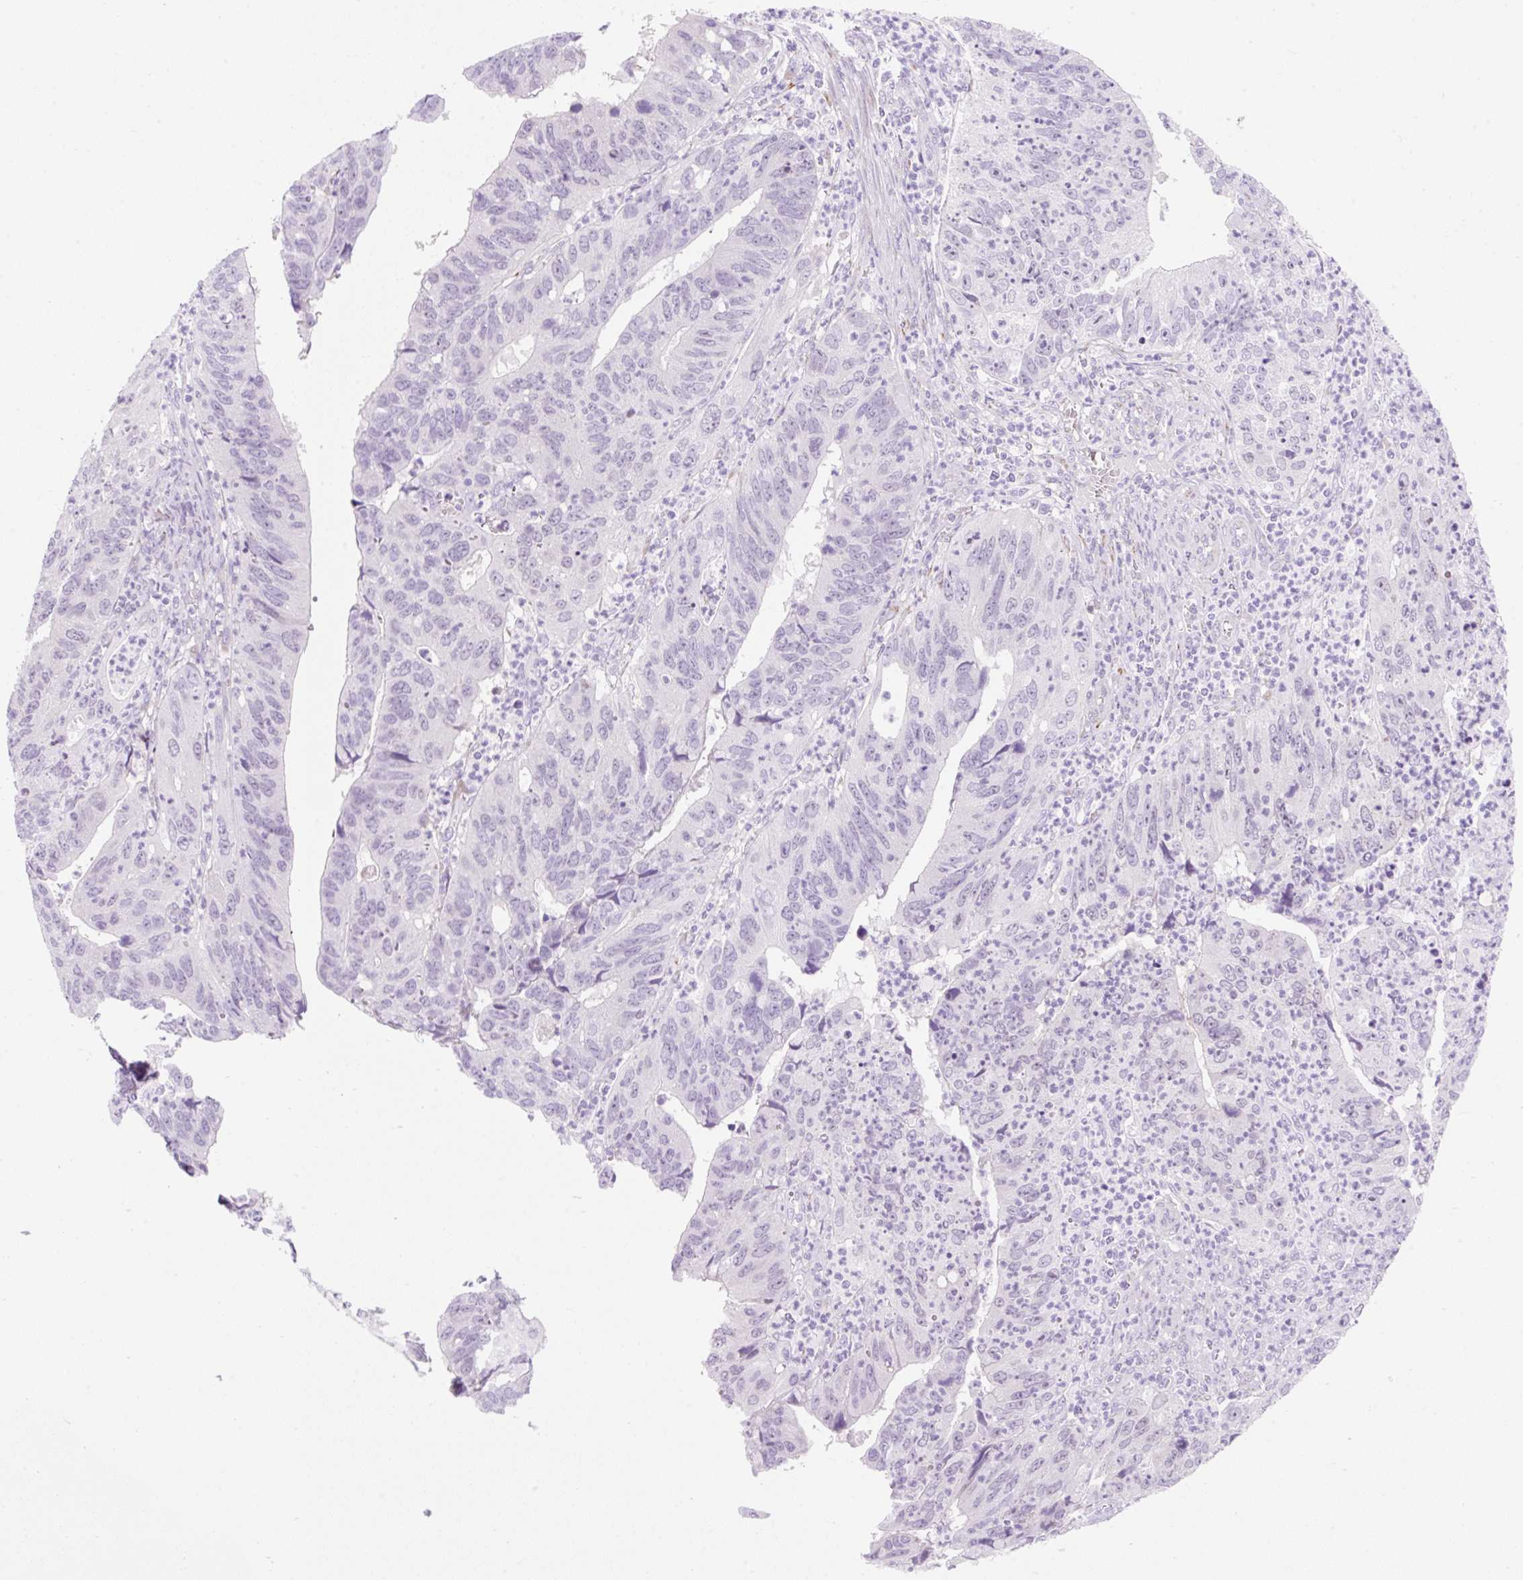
{"staining": {"intensity": "negative", "quantity": "none", "location": "none"}, "tissue": "stomach cancer", "cell_type": "Tumor cells", "image_type": "cancer", "snomed": [{"axis": "morphology", "description": "Adenocarcinoma, NOS"}, {"axis": "topography", "description": "Stomach"}], "caption": "High magnification brightfield microscopy of stomach cancer (adenocarcinoma) stained with DAB (brown) and counterstained with hematoxylin (blue): tumor cells show no significant expression.", "gene": "ZNF121", "patient": {"sex": "male", "age": 59}}